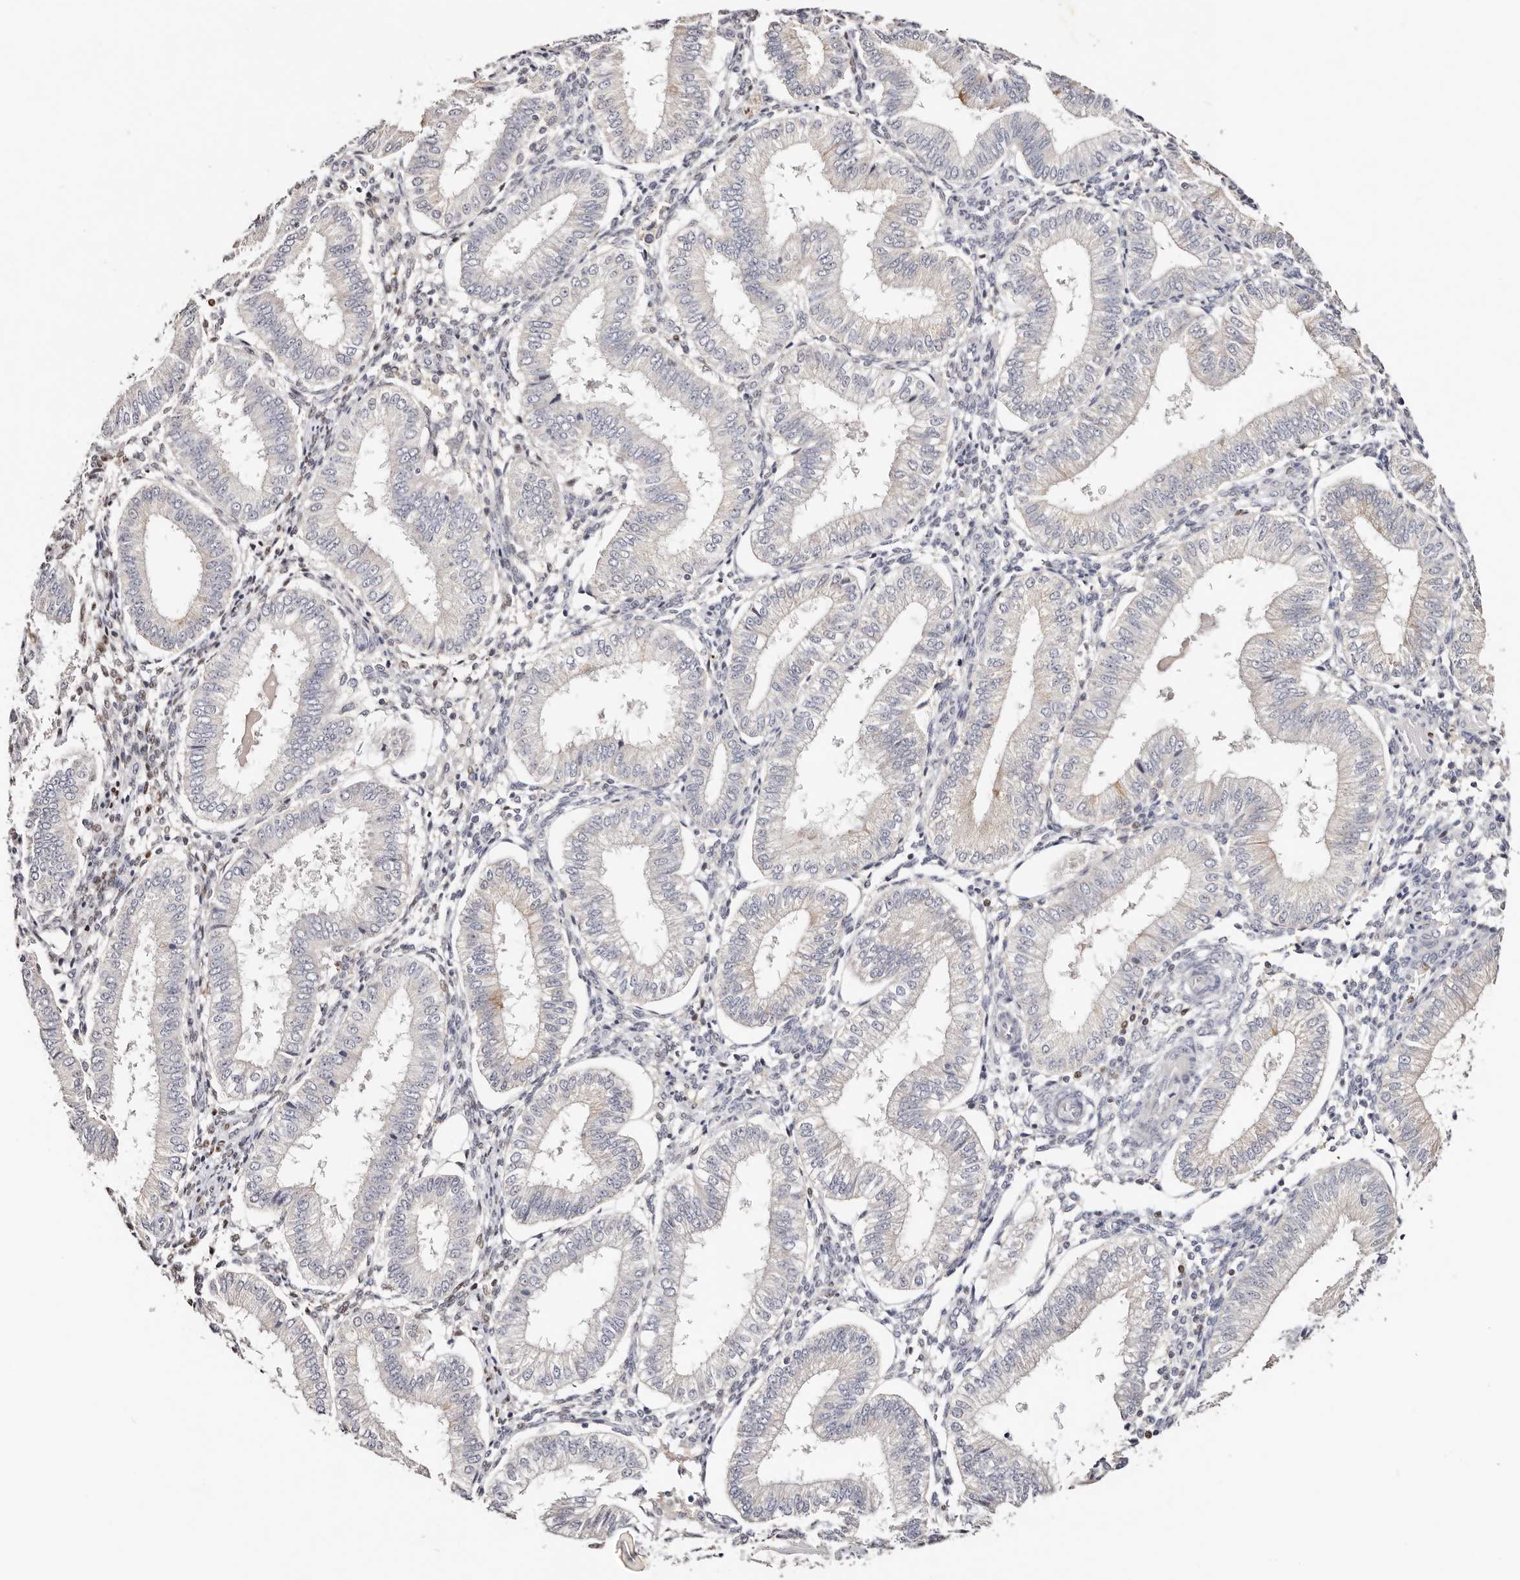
{"staining": {"intensity": "moderate", "quantity": "25%-75%", "location": "nuclear"}, "tissue": "endometrium", "cell_type": "Cells in endometrial stroma", "image_type": "normal", "snomed": [{"axis": "morphology", "description": "Normal tissue, NOS"}, {"axis": "topography", "description": "Endometrium"}], "caption": "Benign endometrium exhibits moderate nuclear staining in approximately 25%-75% of cells in endometrial stroma.", "gene": "IQGAP3", "patient": {"sex": "female", "age": 39}}